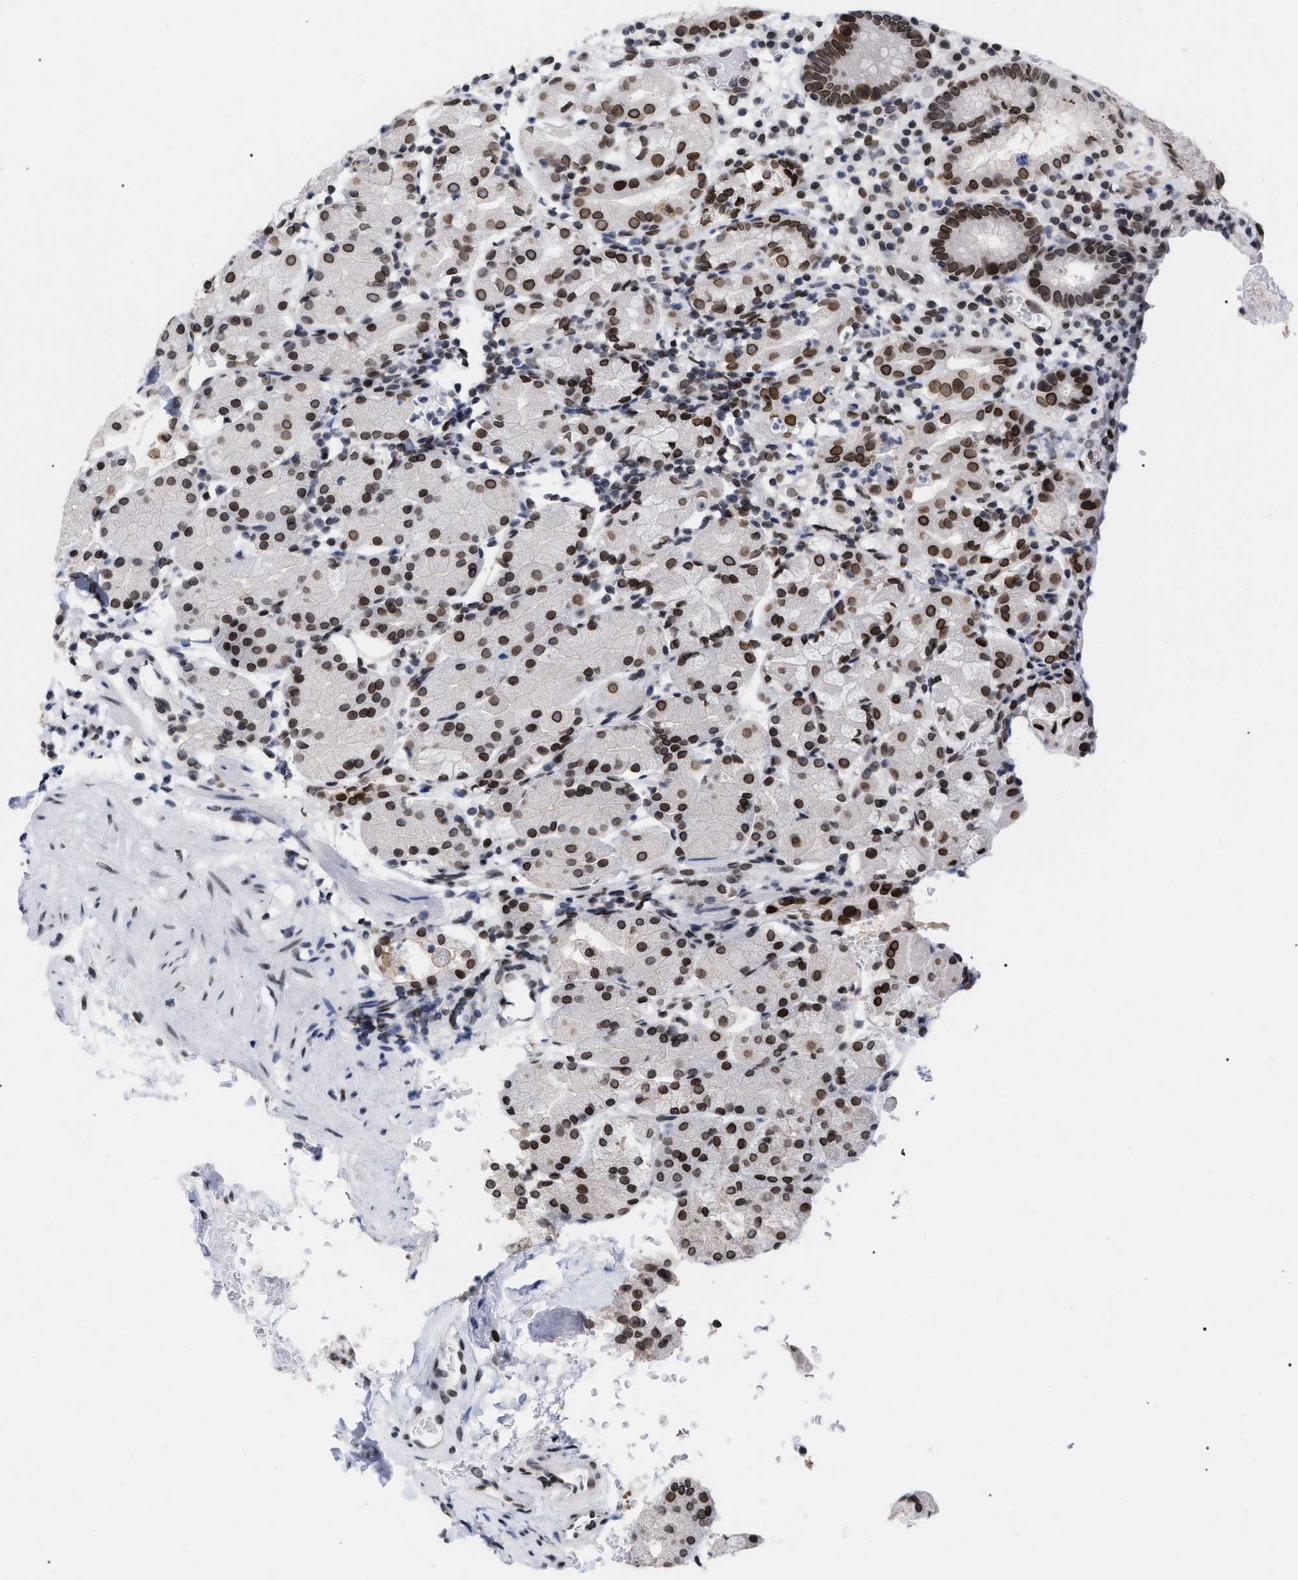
{"staining": {"intensity": "strong", "quantity": "25%-75%", "location": "cytoplasmic/membranous,nuclear"}, "tissue": "stomach", "cell_type": "Glandular cells", "image_type": "normal", "snomed": [{"axis": "morphology", "description": "Normal tissue, NOS"}, {"axis": "topography", "description": "Stomach"}, {"axis": "topography", "description": "Stomach, lower"}], "caption": "Approximately 25%-75% of glandular cells in normal stomach reveal strong cytoplasmic/membranous,nuclear protein positivity as visualized by brown immunohistochemical staining.", "gene": "TPR", "patient": {"sex": "female", "age": 75}}